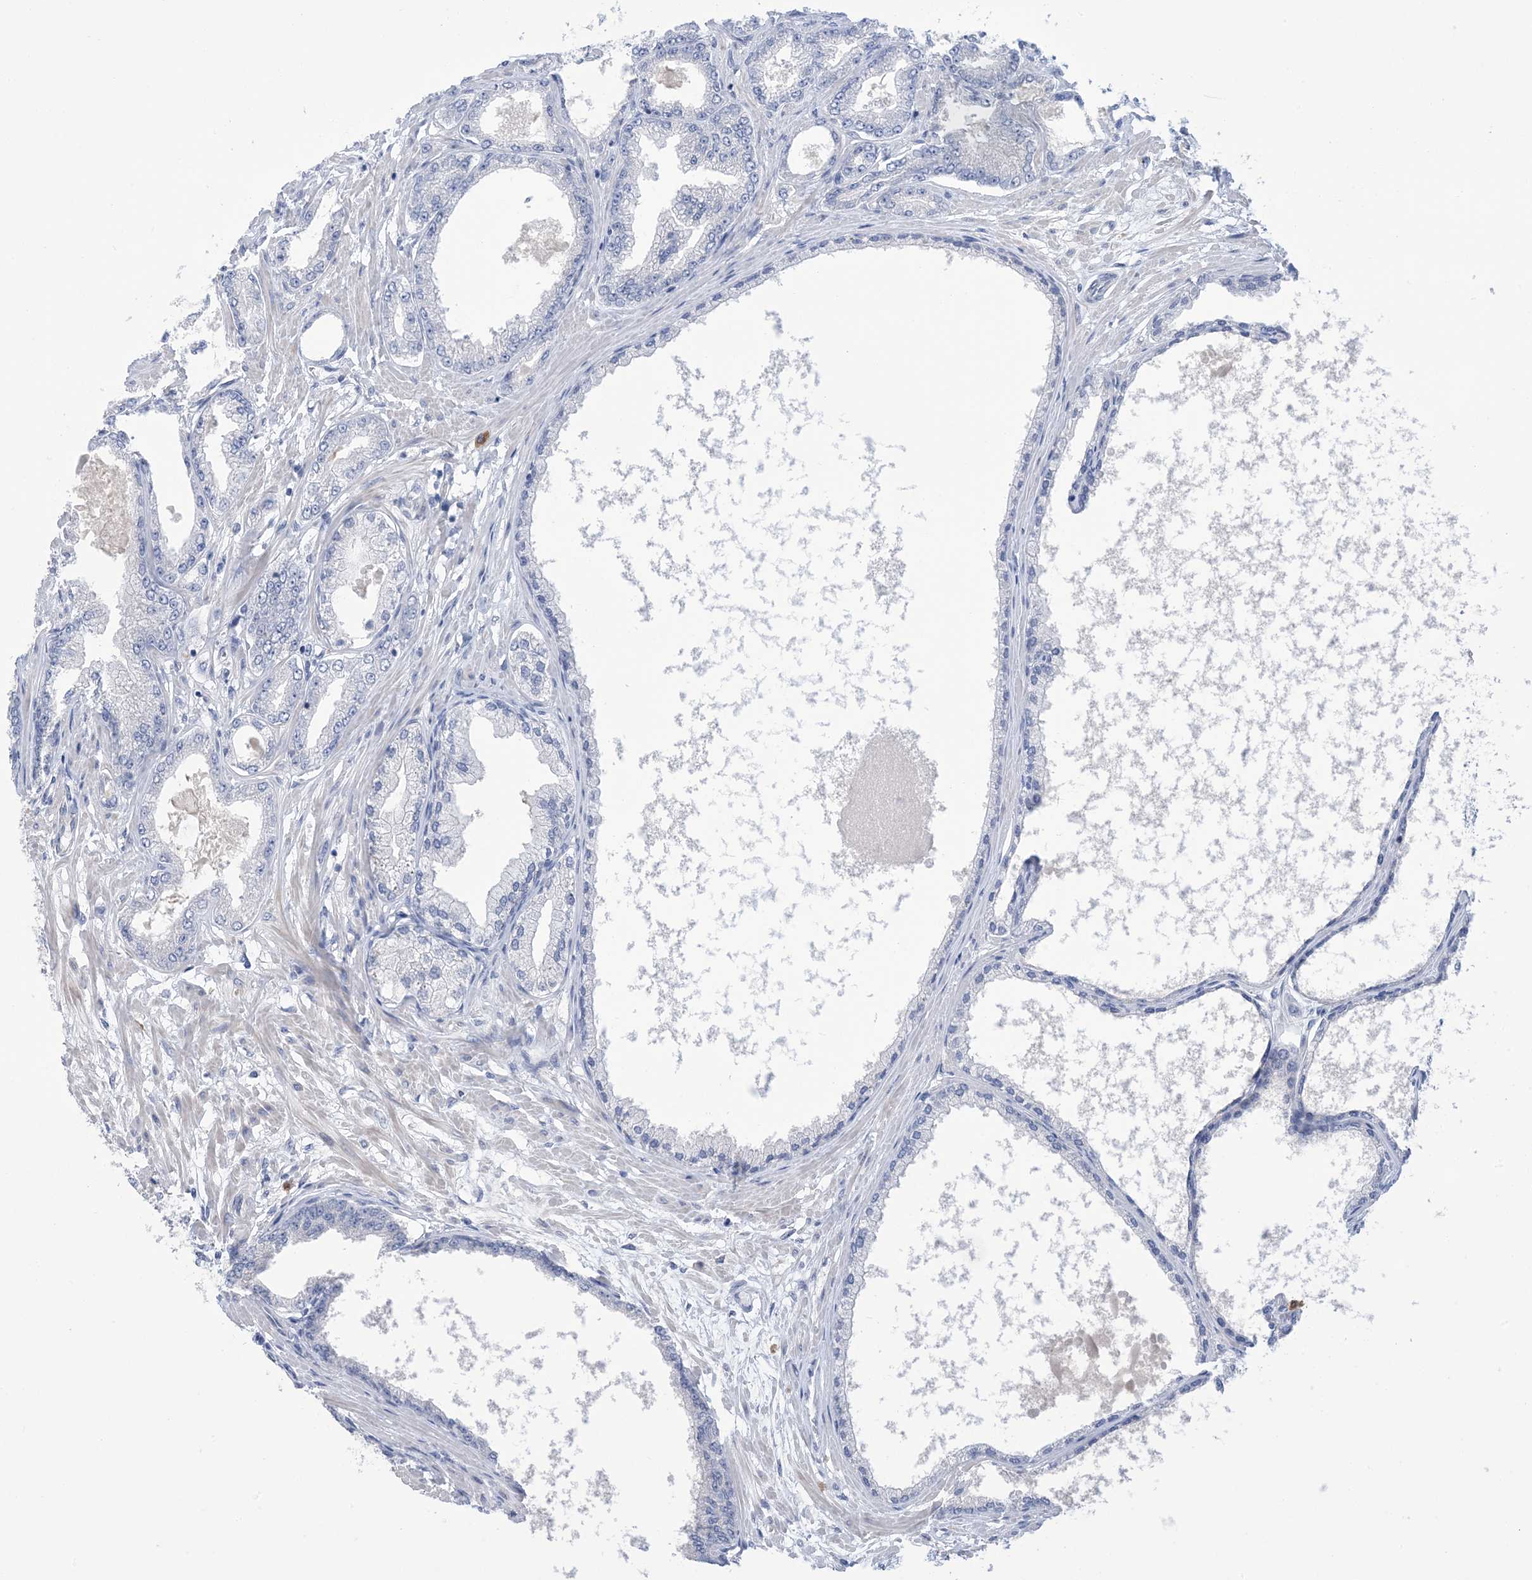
{"staining": {"intensity": "negative", "quantity": "none", "location": "none"}, "tissue": "prostate cancer", "cell_type": "Tumor cells", "image_type": "cancer", "snomed": [{"axis": "morphology", "description": "Adenocarcinoma, Low grade"}, {"axis": "topography", "description": "Prostate"}], "caption": "A high-resolution image shows immunohistochemistry (IHC) staining of low-grade adenocarcinoma (prostate), which displays no significant staining in tumor cells.", "gene": "TTYH1", "patient": {"sex": "male", "age": 63}}